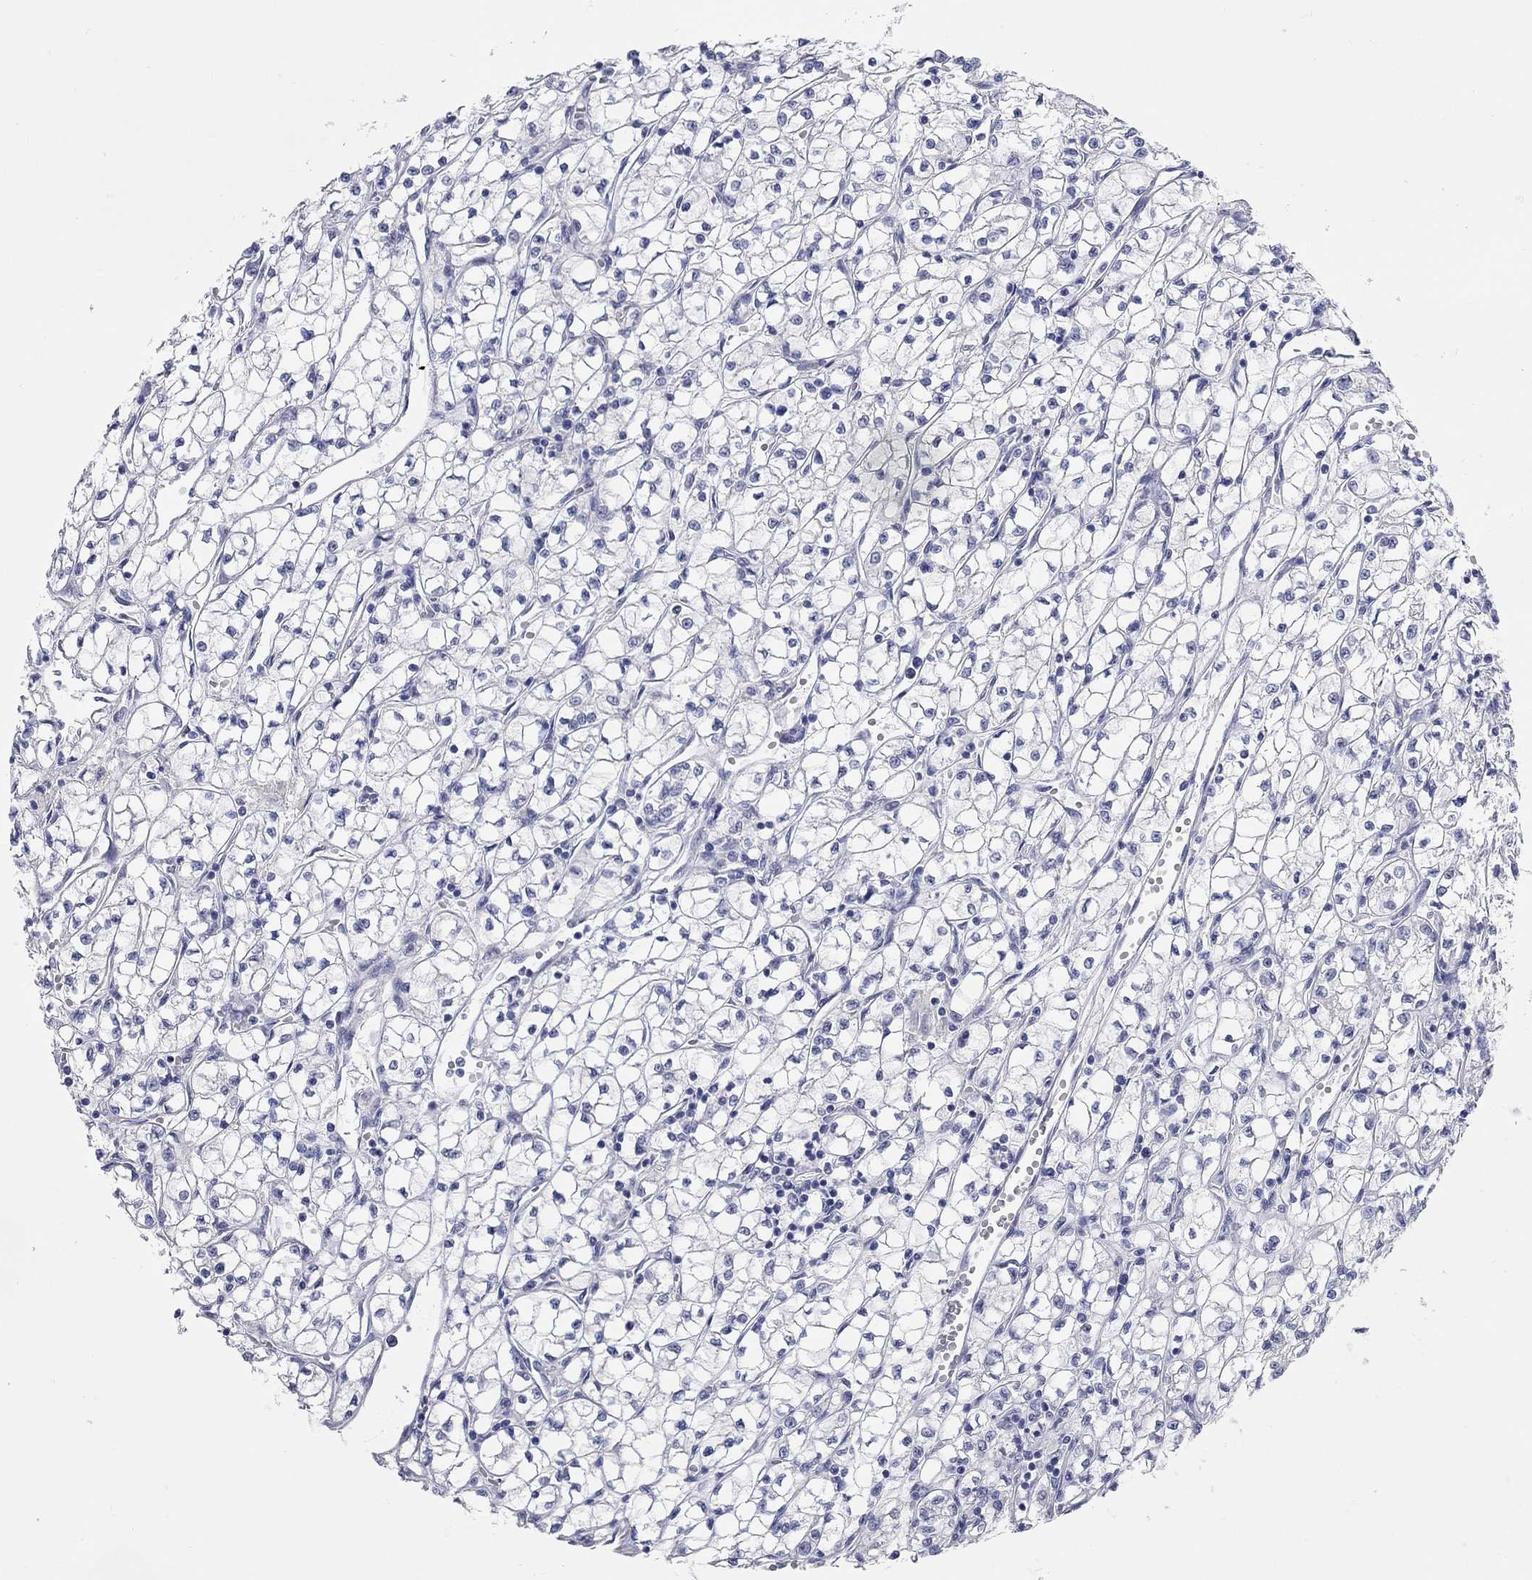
{"staining": {"intensity": "negative", "quantity": "none", "location": "none"}, "tissue": "renal cancer", "cell_type": "Tumor cells", "image_type": "cancer", "snomed": [{"axis": "morphology", "description": "Adenocarcinoma, NOS"}, {"axis": "topography", "description": "Kidney"}], "caption": "Tumor cells show no significant staining in renal cancer. (Brightfield microscopy of DAB immunohistochemistry at high magnification).", "gene": "WASF3", "patient": {"sex": "female", "age": 64}}